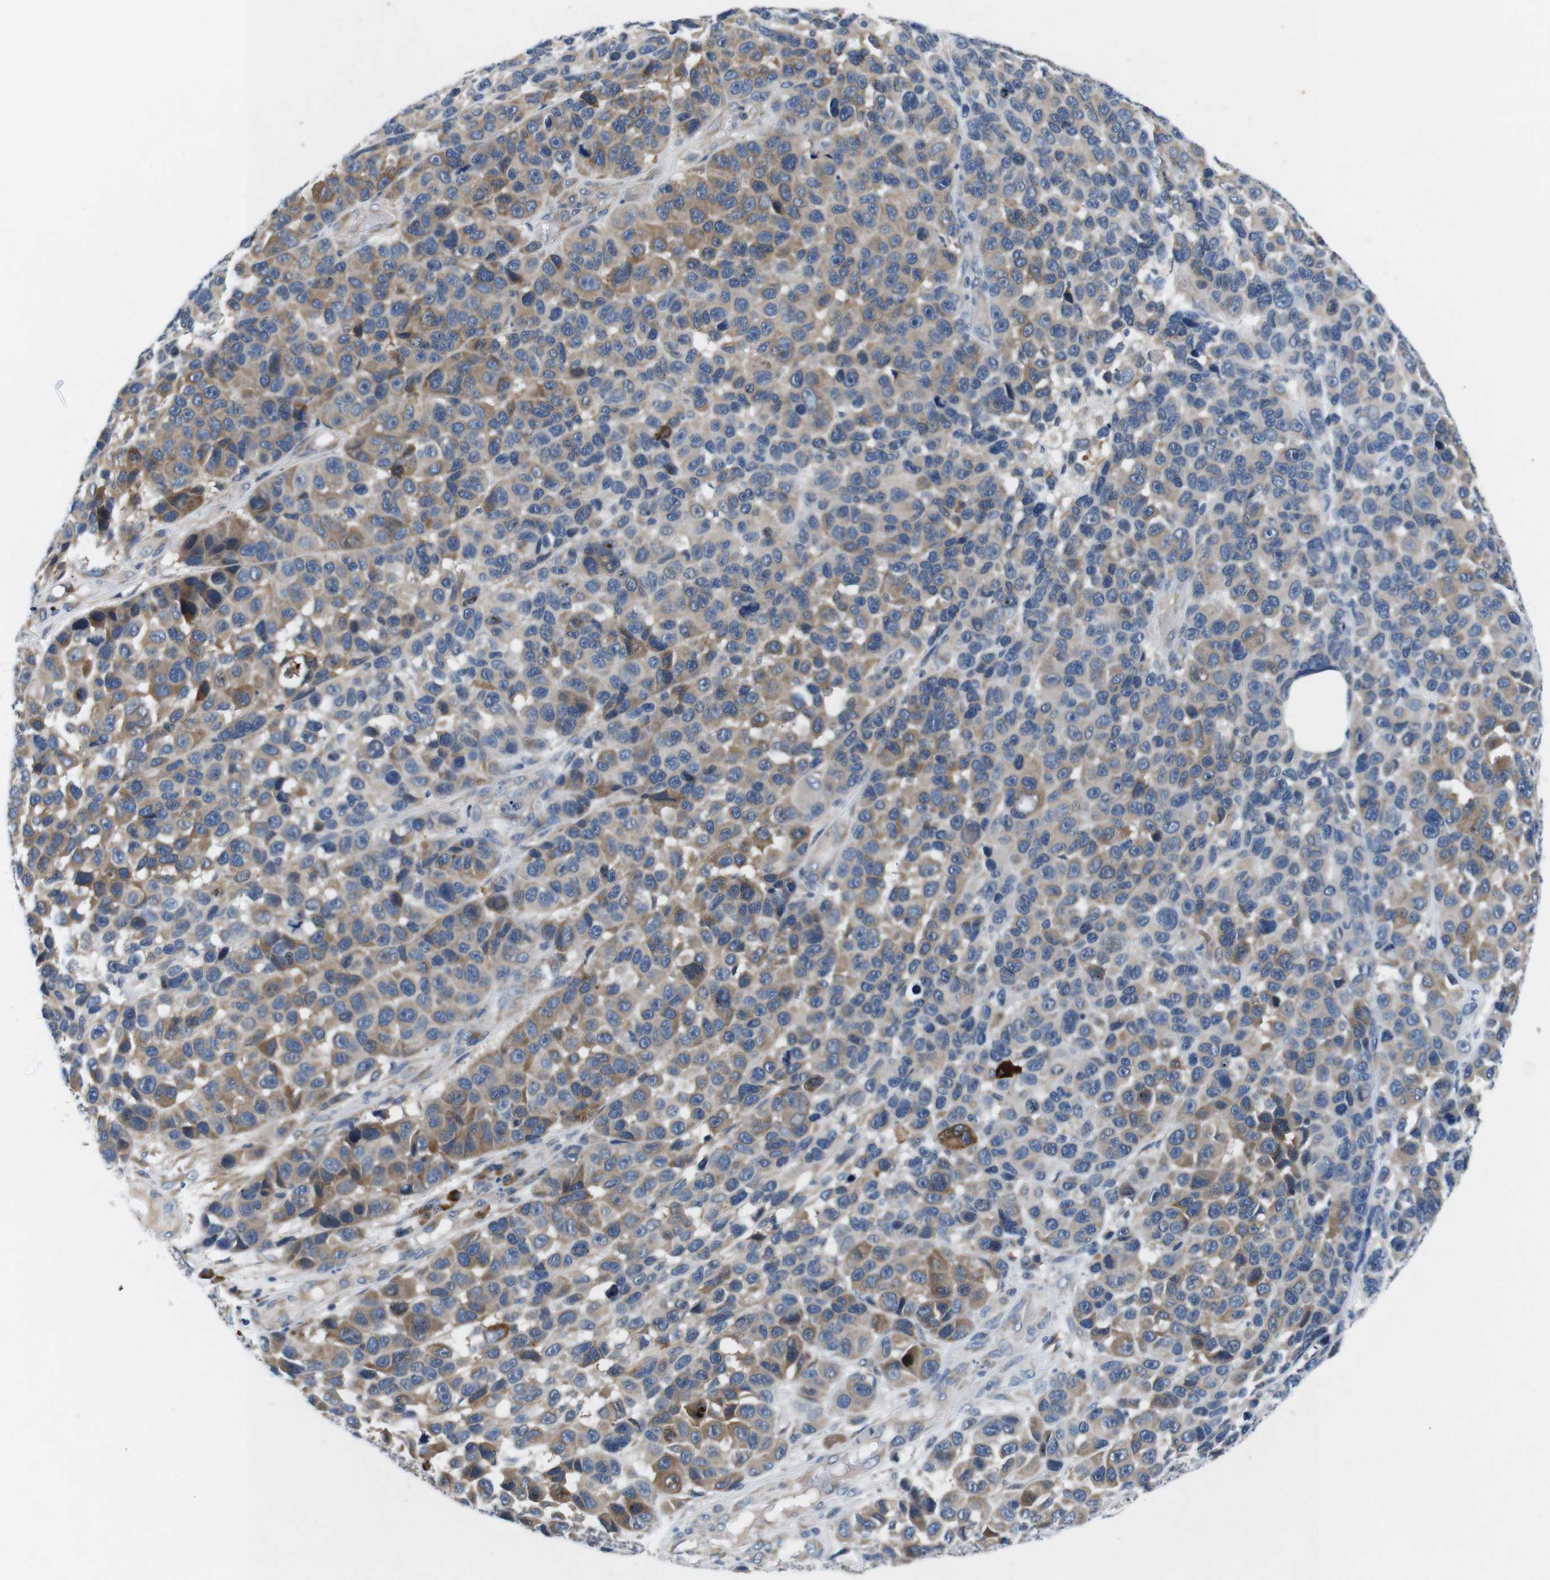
{"staining": {"intensity": "moderate", "quantity": "25%-75%", "location": "cytoplasmic/membranous"}, "tissue": "melanoma", "cell_type": "Tumor cells", "image_type": "cancer", "snomed": [{"axis": "morphology", "description": "Malignant melanoma, NOS"}, {"axis": "topography", "description": "Skin"}], "caption": "Tumor cells exhibit moderate cytoplasmic/membranous positivity in approximately 25%-75% of cells in melanoma.", "gene": "JAK1", "patient": {"sex": "male", "age": 53}}